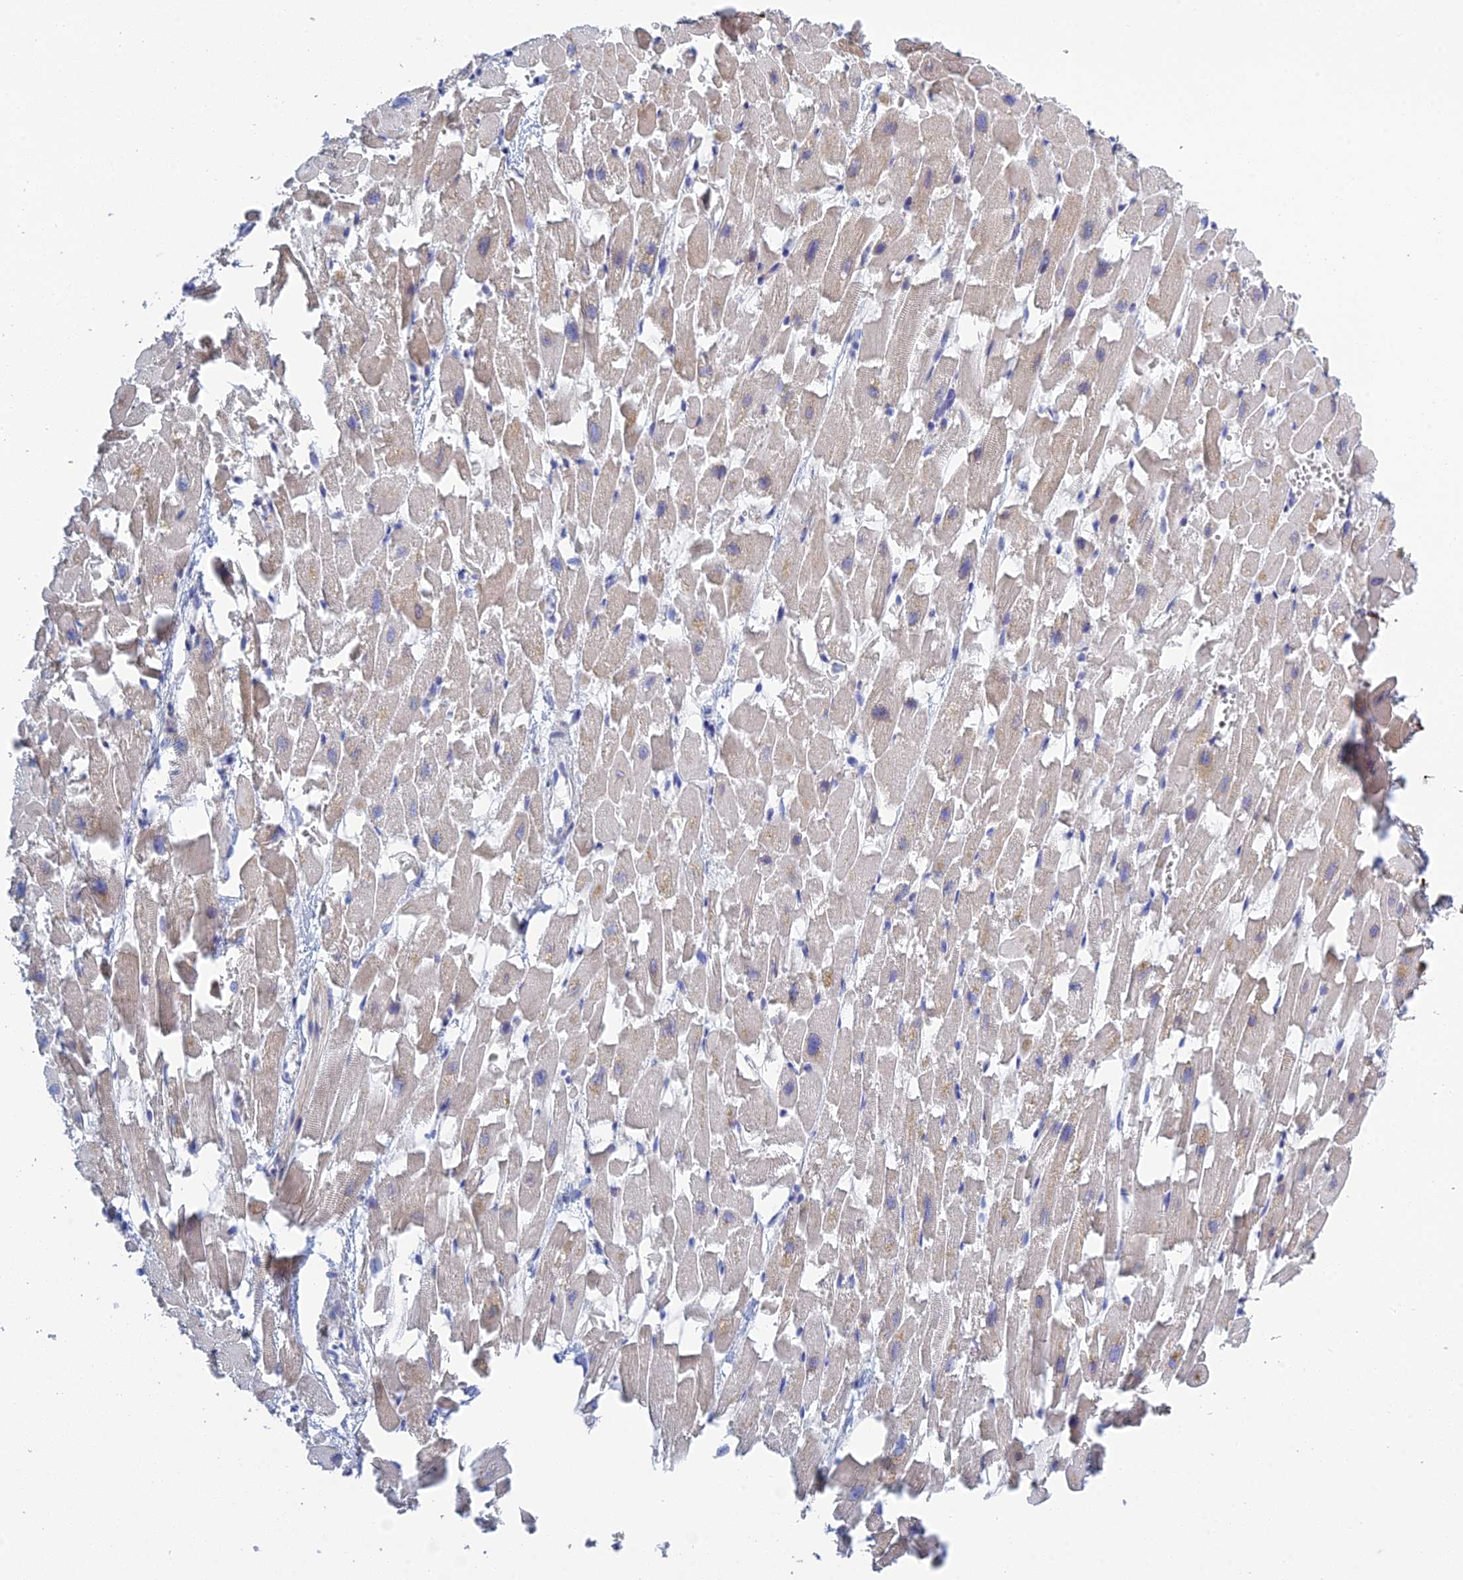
{"staining": {"intensity": "strong", "quantity": "25%-75%", "location": "cytoplasmic/membranous"}, "tissue": "heart muscle", "cell_type": "Cardiomyocytes", "image_type": "normal", "snomed": [{"axis": "morphology", "description": "Normal tissue, NOS"}, {"axis": "topography", "description": "Heart"}], "caption": "Immunohistochemistry staining of unremarkable heart muscle, which shows high levels of strong cytoplasmic/membranous staining in approximately 25%-75% of cardiomyocytes indicating strong cytoplasmic/membranous protein positivity. The staining was performed using DAB (3,3'-diaminobenzidine) (brown) for protein detection and nuclei were counterstained in hematoxylin (blue).", "gene": "PCDHA8", "patient": {"sex": "female", "age": 64}}